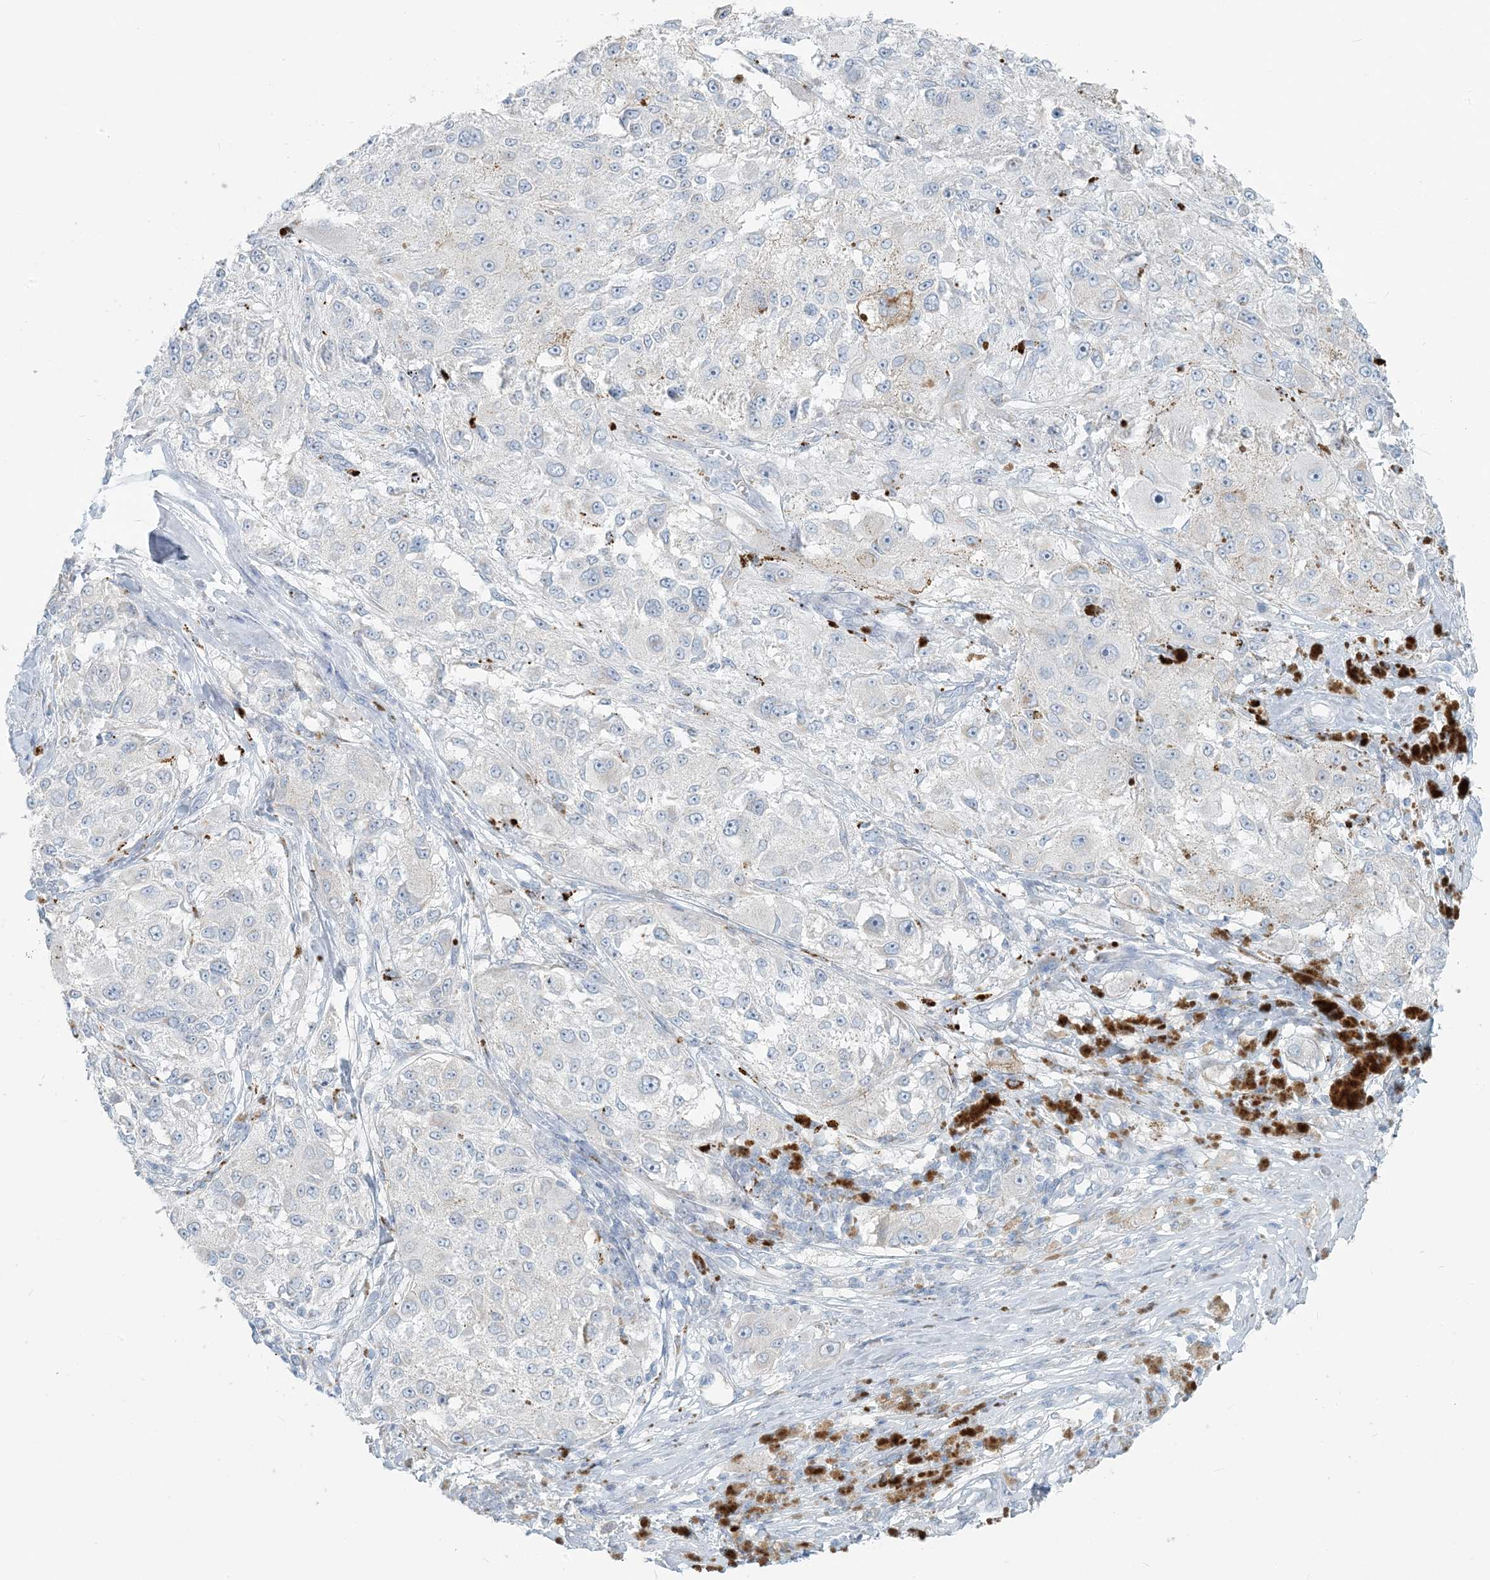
{"staining": {"intensity": "negative", "quantity": "none", "location": "none"}, "tissue": "melanoma", "cell_type": "Tumor cells", "image_type": "cancer", "snomed": [{"axis": "morphology", "description": "Necrosis, NOS"}, {"axis": "morphology", "description": "Malignant melanoma, NOS"}, {"axis": "topography", "description": "Skin"}], "caption": "DAB (3,3'-diaminobenzidine) immunohistochemical staining of melanoma reveals no significant positivity in tumor cells.", "gene": "SCML1", "patient": {"sex": "female", "age": 87}}